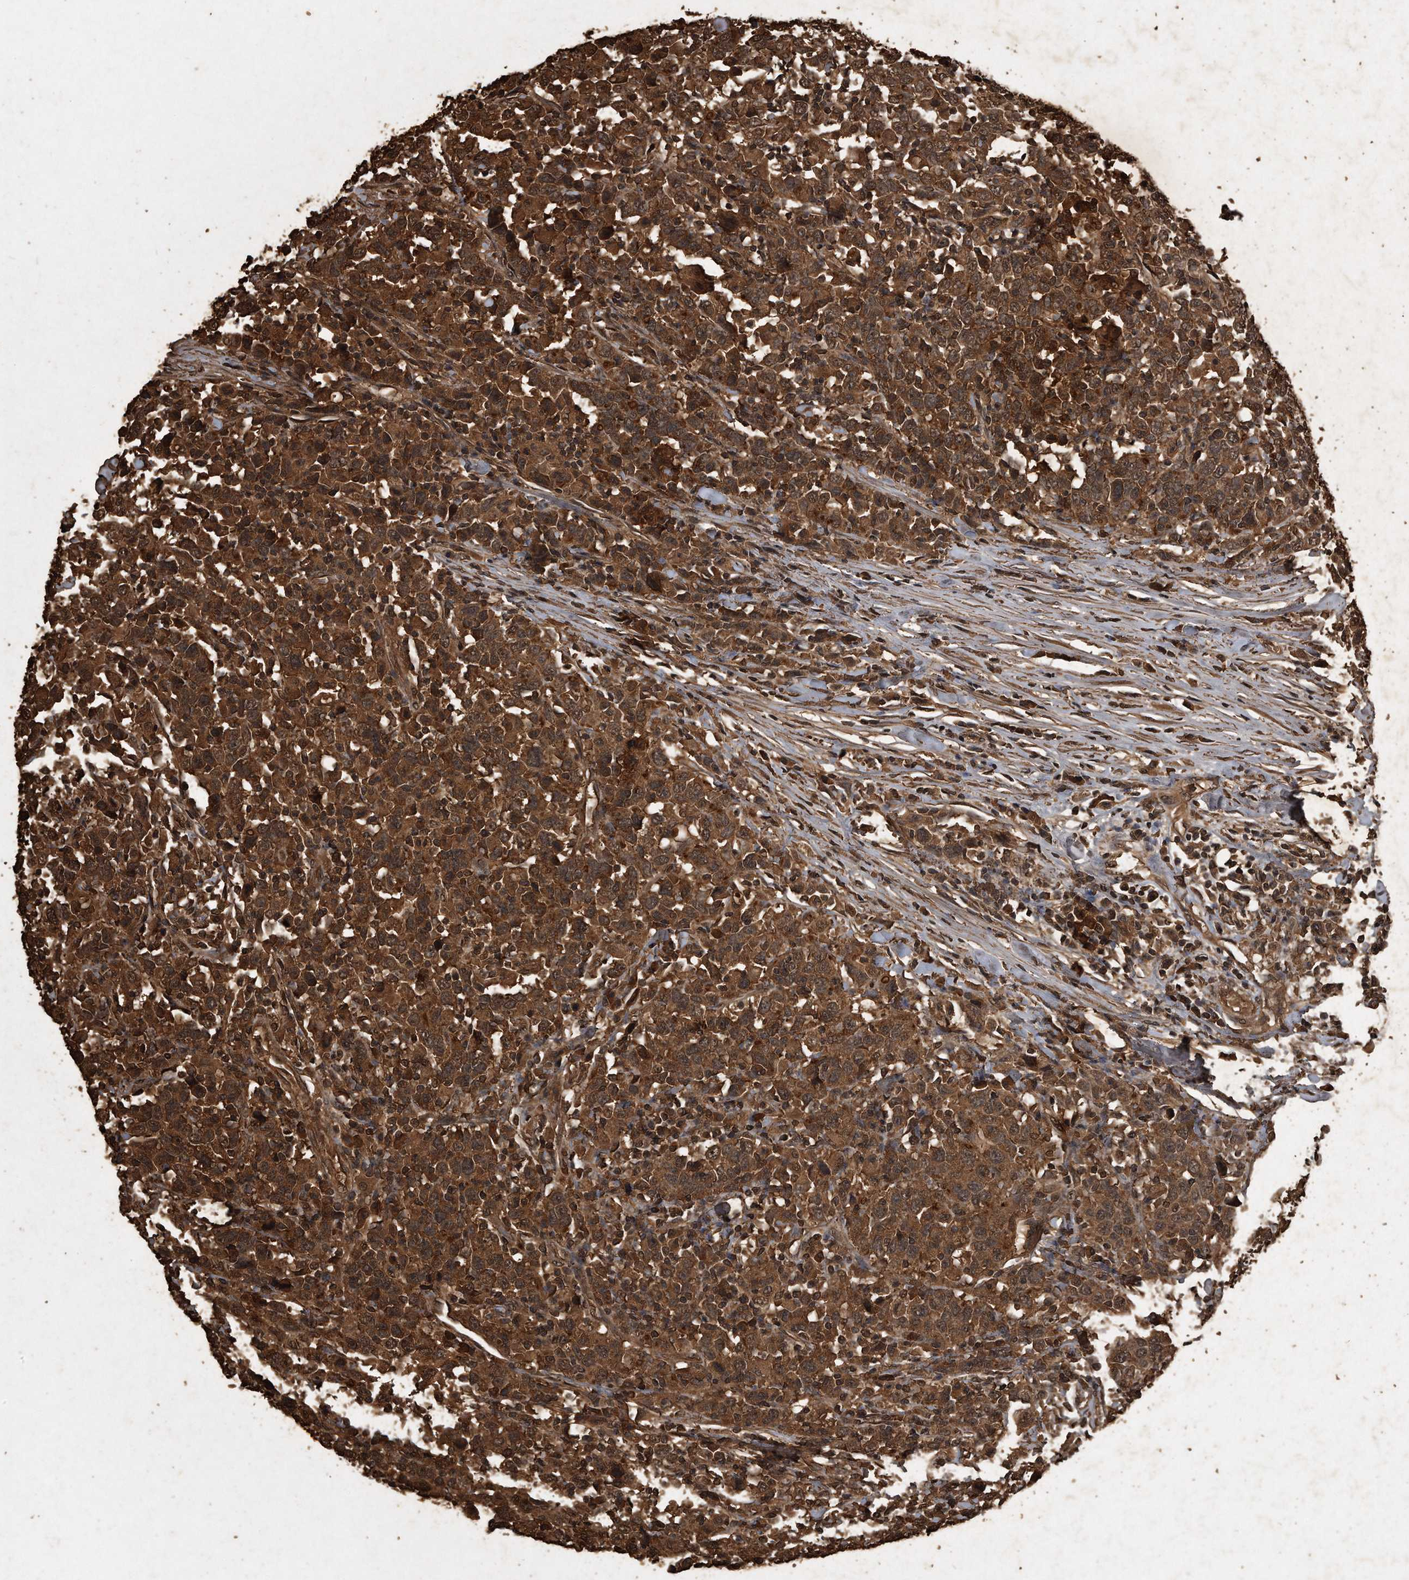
{"staining": {"intensity": "strong", "quantity": ">75%", "location": "cytoplasmic/membranous"}, "tissue": "urothelial cancer", "cell_type": "Tumor cells", "image_type": "cancer", "snomed": [{"axis": "morphology", "description": "Urothelial carcinoma, High grade"}, {"axis": "topography", "description": "Urinary bladder"}], "caption": "Immunohistochemistry (IHC) of urothelial carcinoma (high-grade) reveals high levels of strong cytoplasmic/membranous positivity in approximately >75% of tumor cells. Nuclei are stained in blue.", "gene": "CFLAR", "patient": {"sex": "male", "age": 61}}